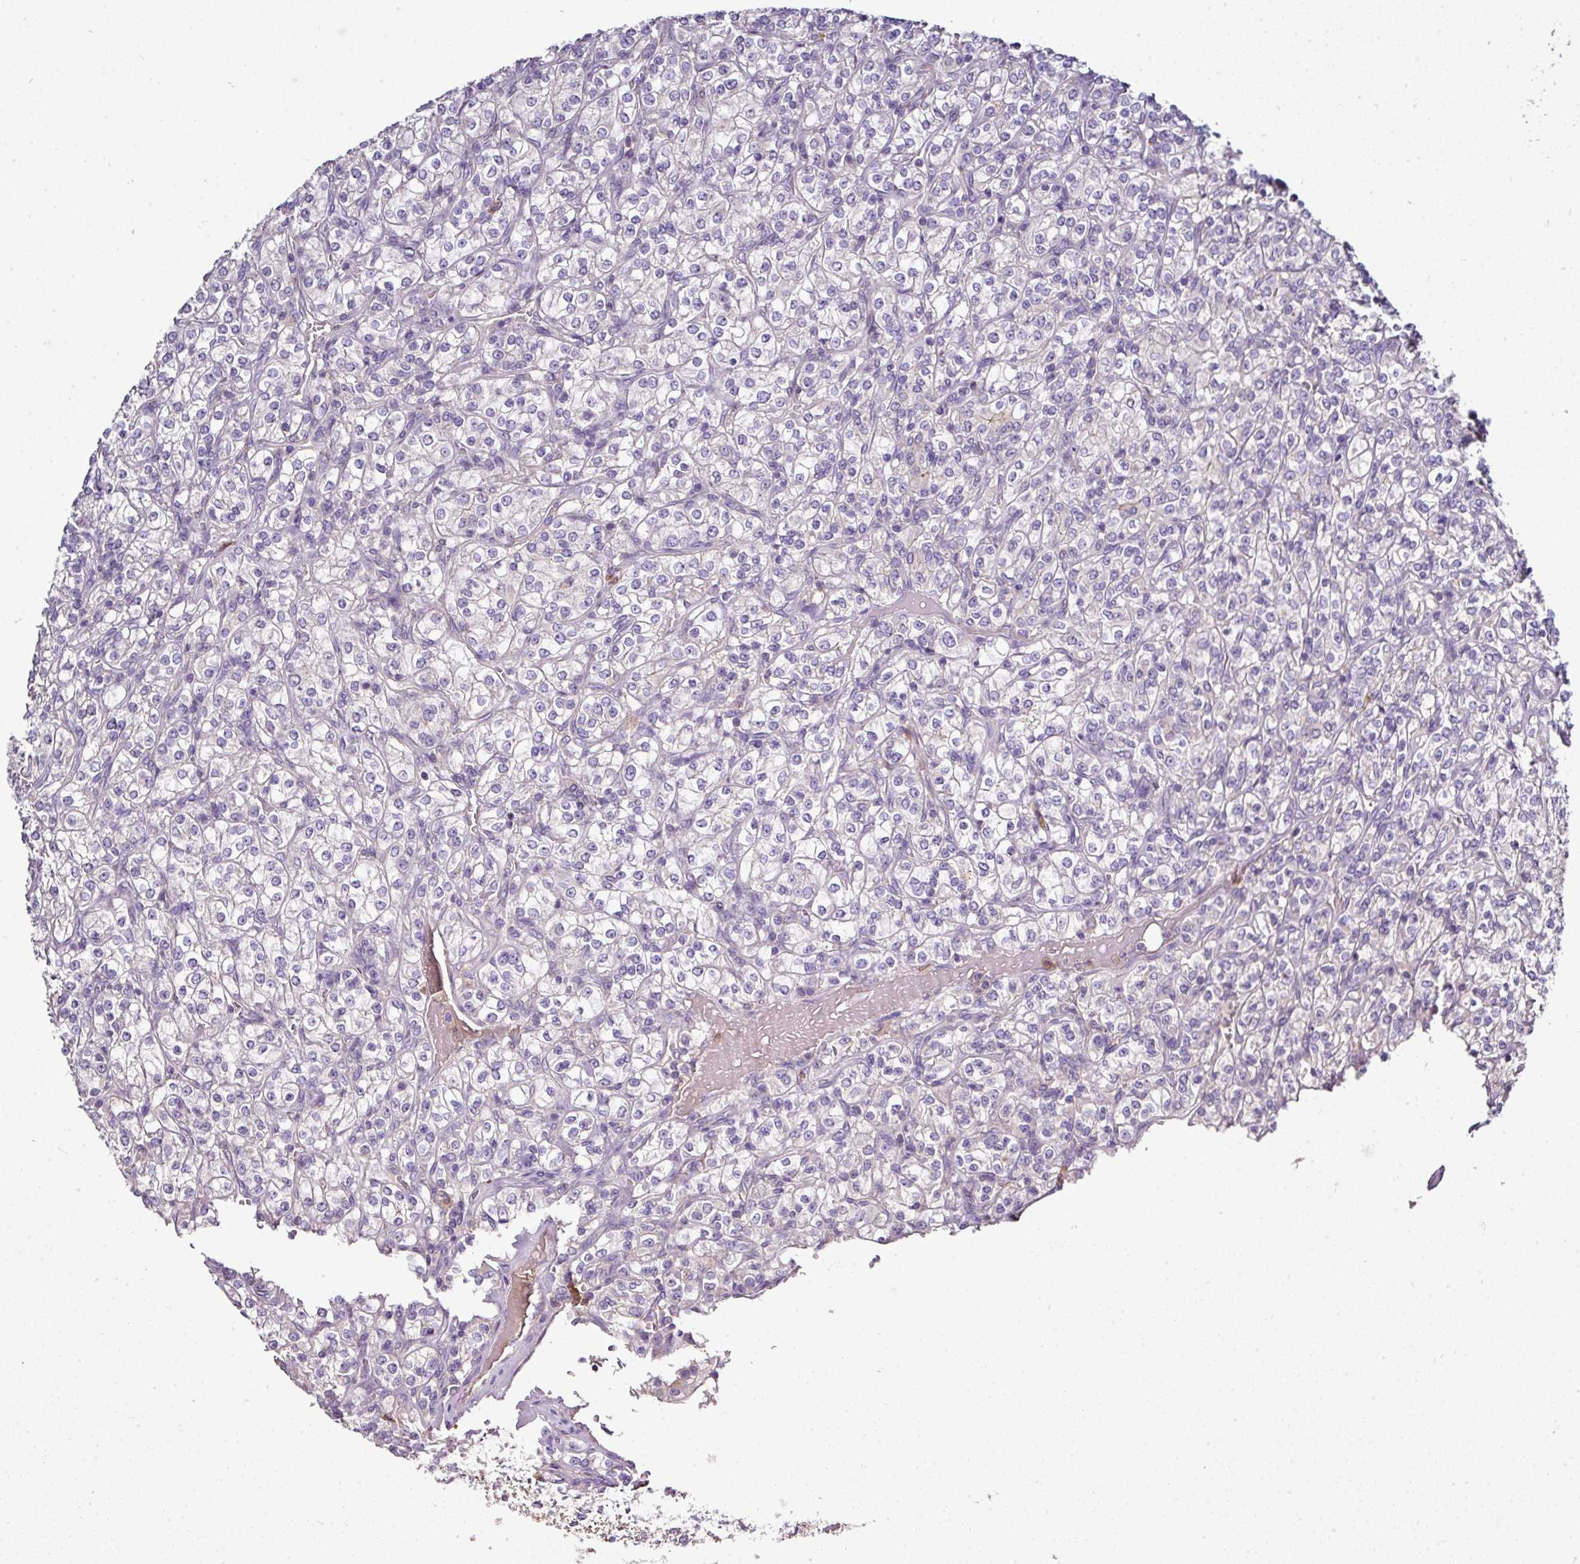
{"staining": {"intensity": "negative", "quantity": "none", "location": "none"}, "tissue": "renal cancer", "cell_type": "Tumor cells", "image_type": "cancer", "snomed": [{"axis": "morphology", "description": "Adenocarcinoma, NOS"}, {"axis": "topography", "description": "Kidney"}], "caption": "Renal cancer was stained to show a protein in brown. There is no significant positivity in tumor cells. (DAB (3,3'-diaminobenzidine) immunohistochemistry with hematoxylin counter stain).", "gene": "CAB39L", "patient": {"sex": "male", "age": 77}}